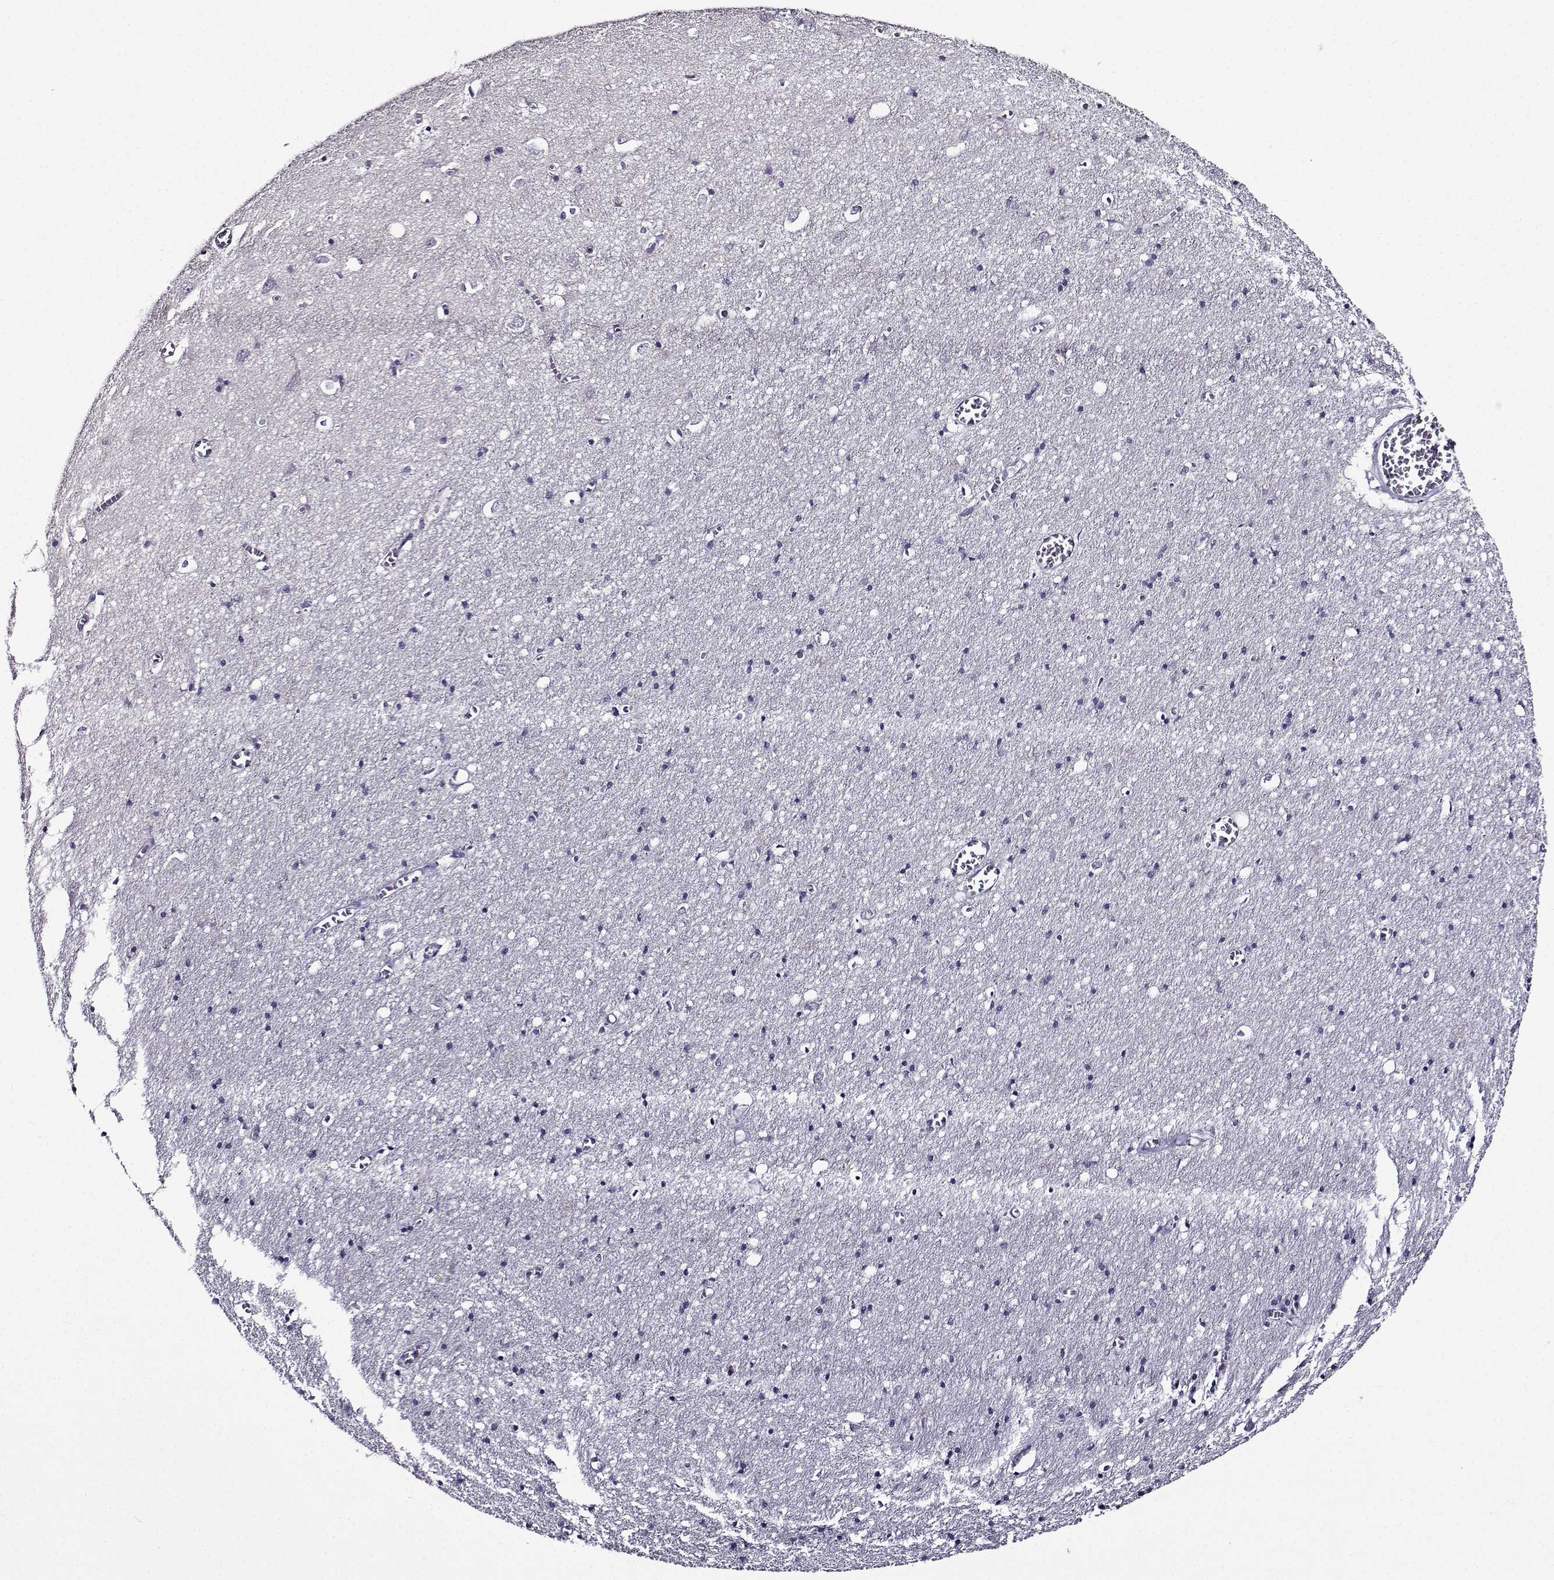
{"staining": {"intensity": "negative", "quantity": "none", "location": "none"}, "tissue": "cerebral cortex", "cell_type": "Endothelial cells", "image_type": "normal", "snomed": [{"axis": "morphology", "description": "Normal tissue, NOS"}, {"axis": "topography", "description": "Cerebral cortex"}], "caption": "There is no significant positivity in endothelial cells of cerebral cortex.", "gene": "TMEM266", "patient": {"sex": "male", "age": 70}}